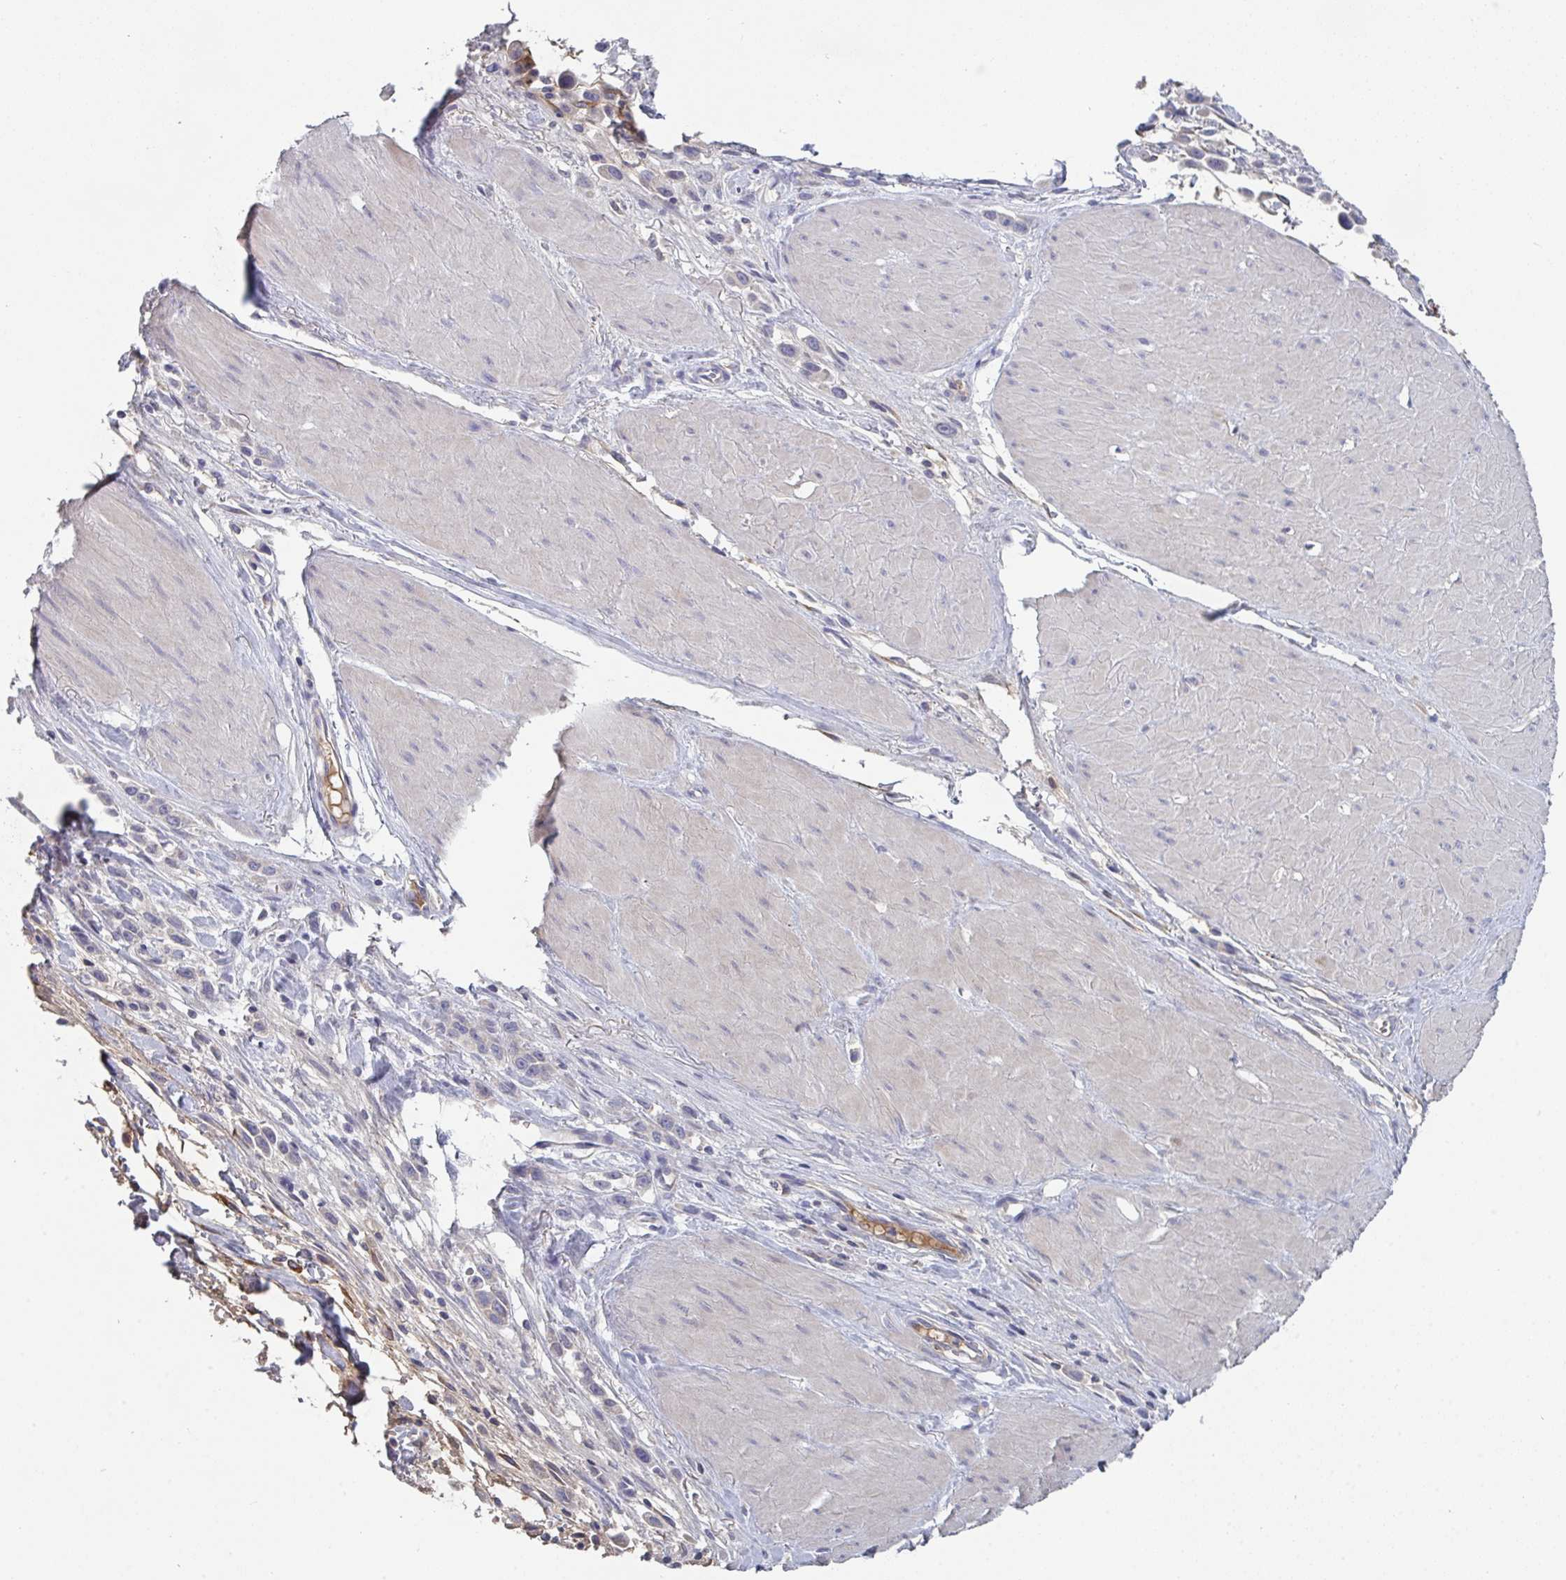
{"staining": {"intensity": "negative", "quantity": "none", "location": "none"}, "tissue": "stomach cancer", "cell_type": "Tumor cells", "image_type": "cancer", "snomed": [{"axis": "morphology", "description": "Adenocarcinoma, NOS"}, {"axis": "topography", "description": "Stomach"}], "caption": "Protein analysis of stomach adenocarcinoma exhibits no significant expression in tumor cells.", "gene": "HGFAC", "patient": {"sex": "male", "age": 47}}